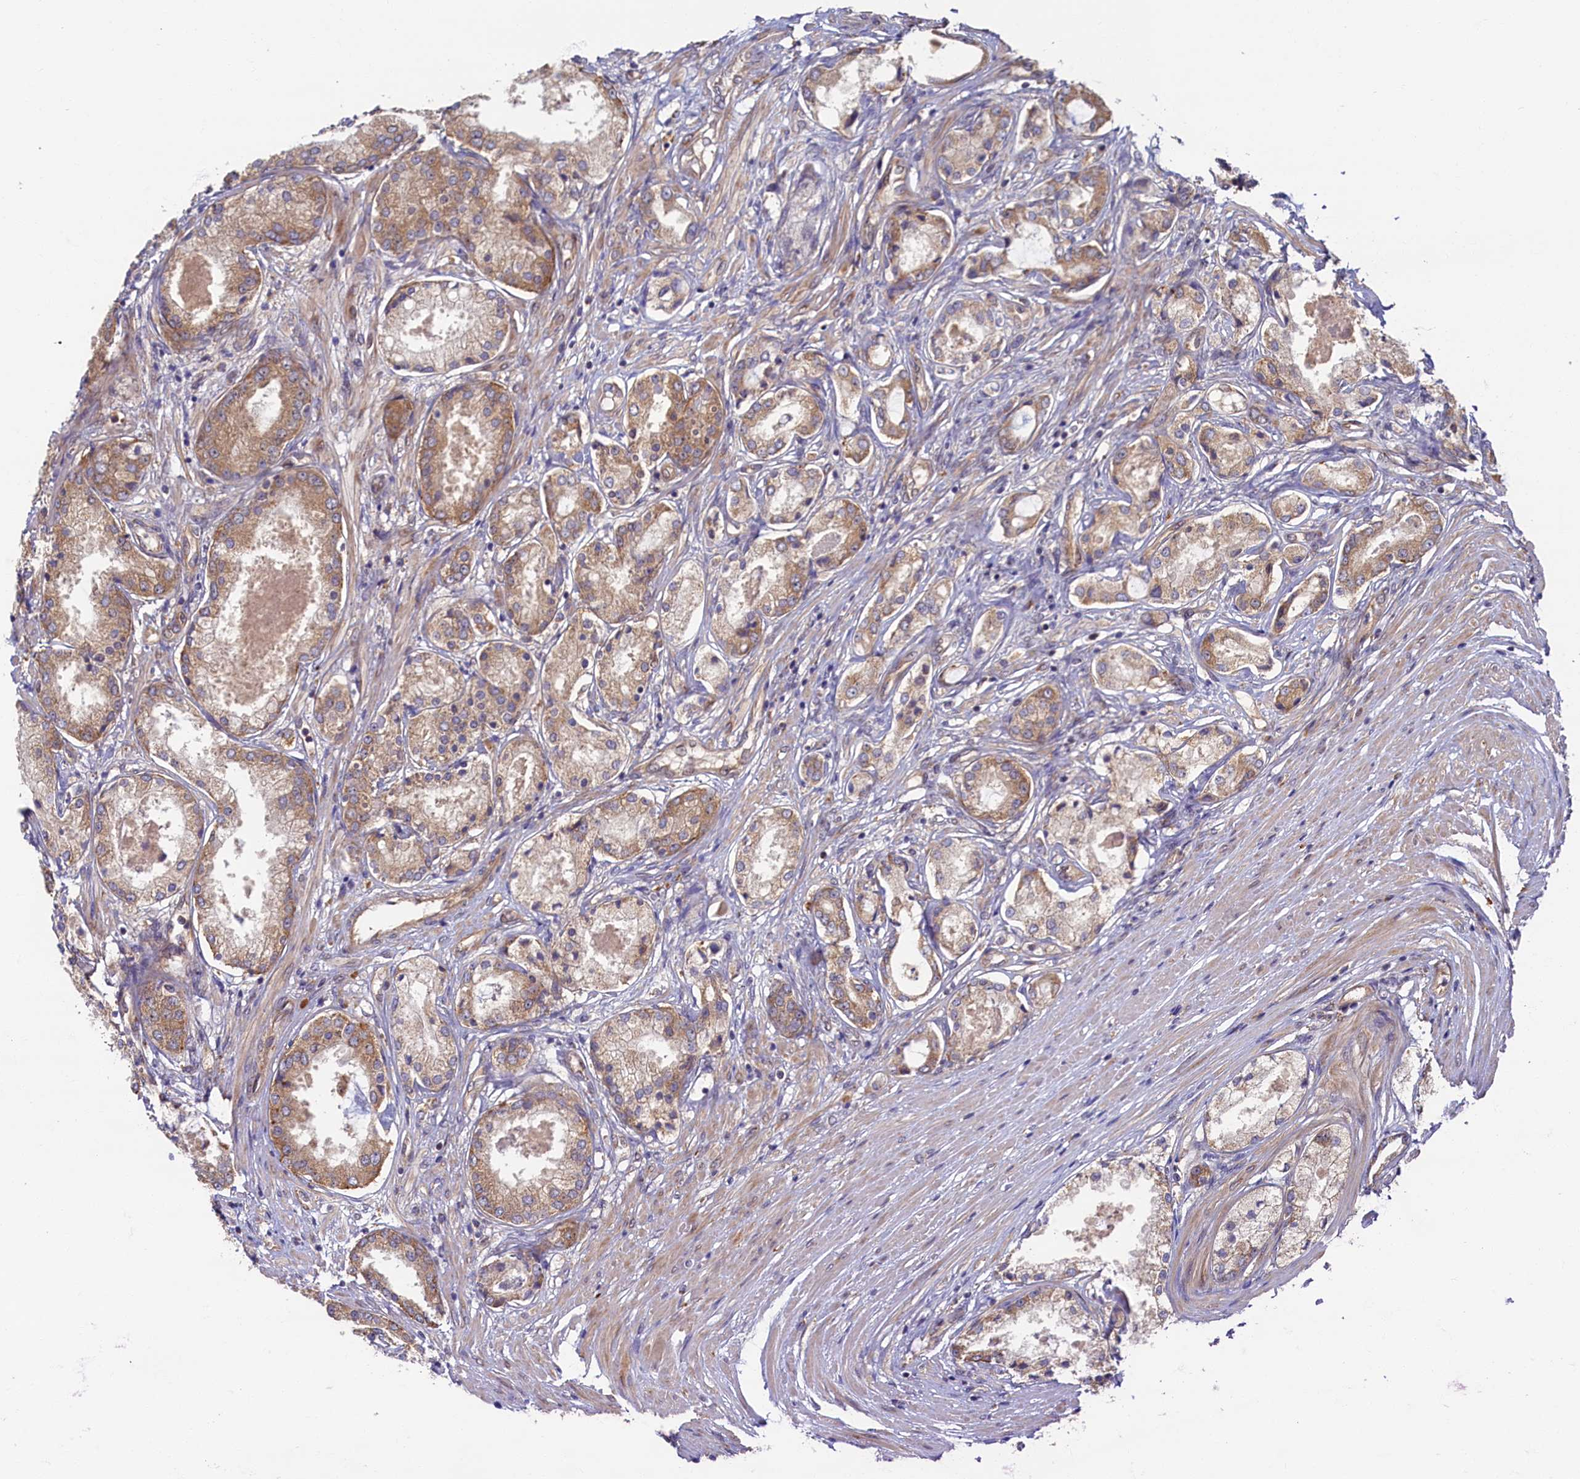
{"staining": {"intensity": "moderate", "quantity": ">75%", "location": "cytoplasmic/membranous"}, "tissue": "prostate cancer", "cell_type": "Tumor cells", "image_type": "cancer", "snomed": [{"axis": "morphology", "description": "Adenocarcinoma, Low grade"}, {"axis": "topography", "description": "Prostate"}], "caption": "This histopathology image shows immunohistochemistry staining of prostate cancer (low-grade adenocarcinoma), with medium moderate cytoplasmic/membranous positivity in about >75% of tumor cells.", "gene": "STX12", "patient": {"sex": "male", "age": 68}}